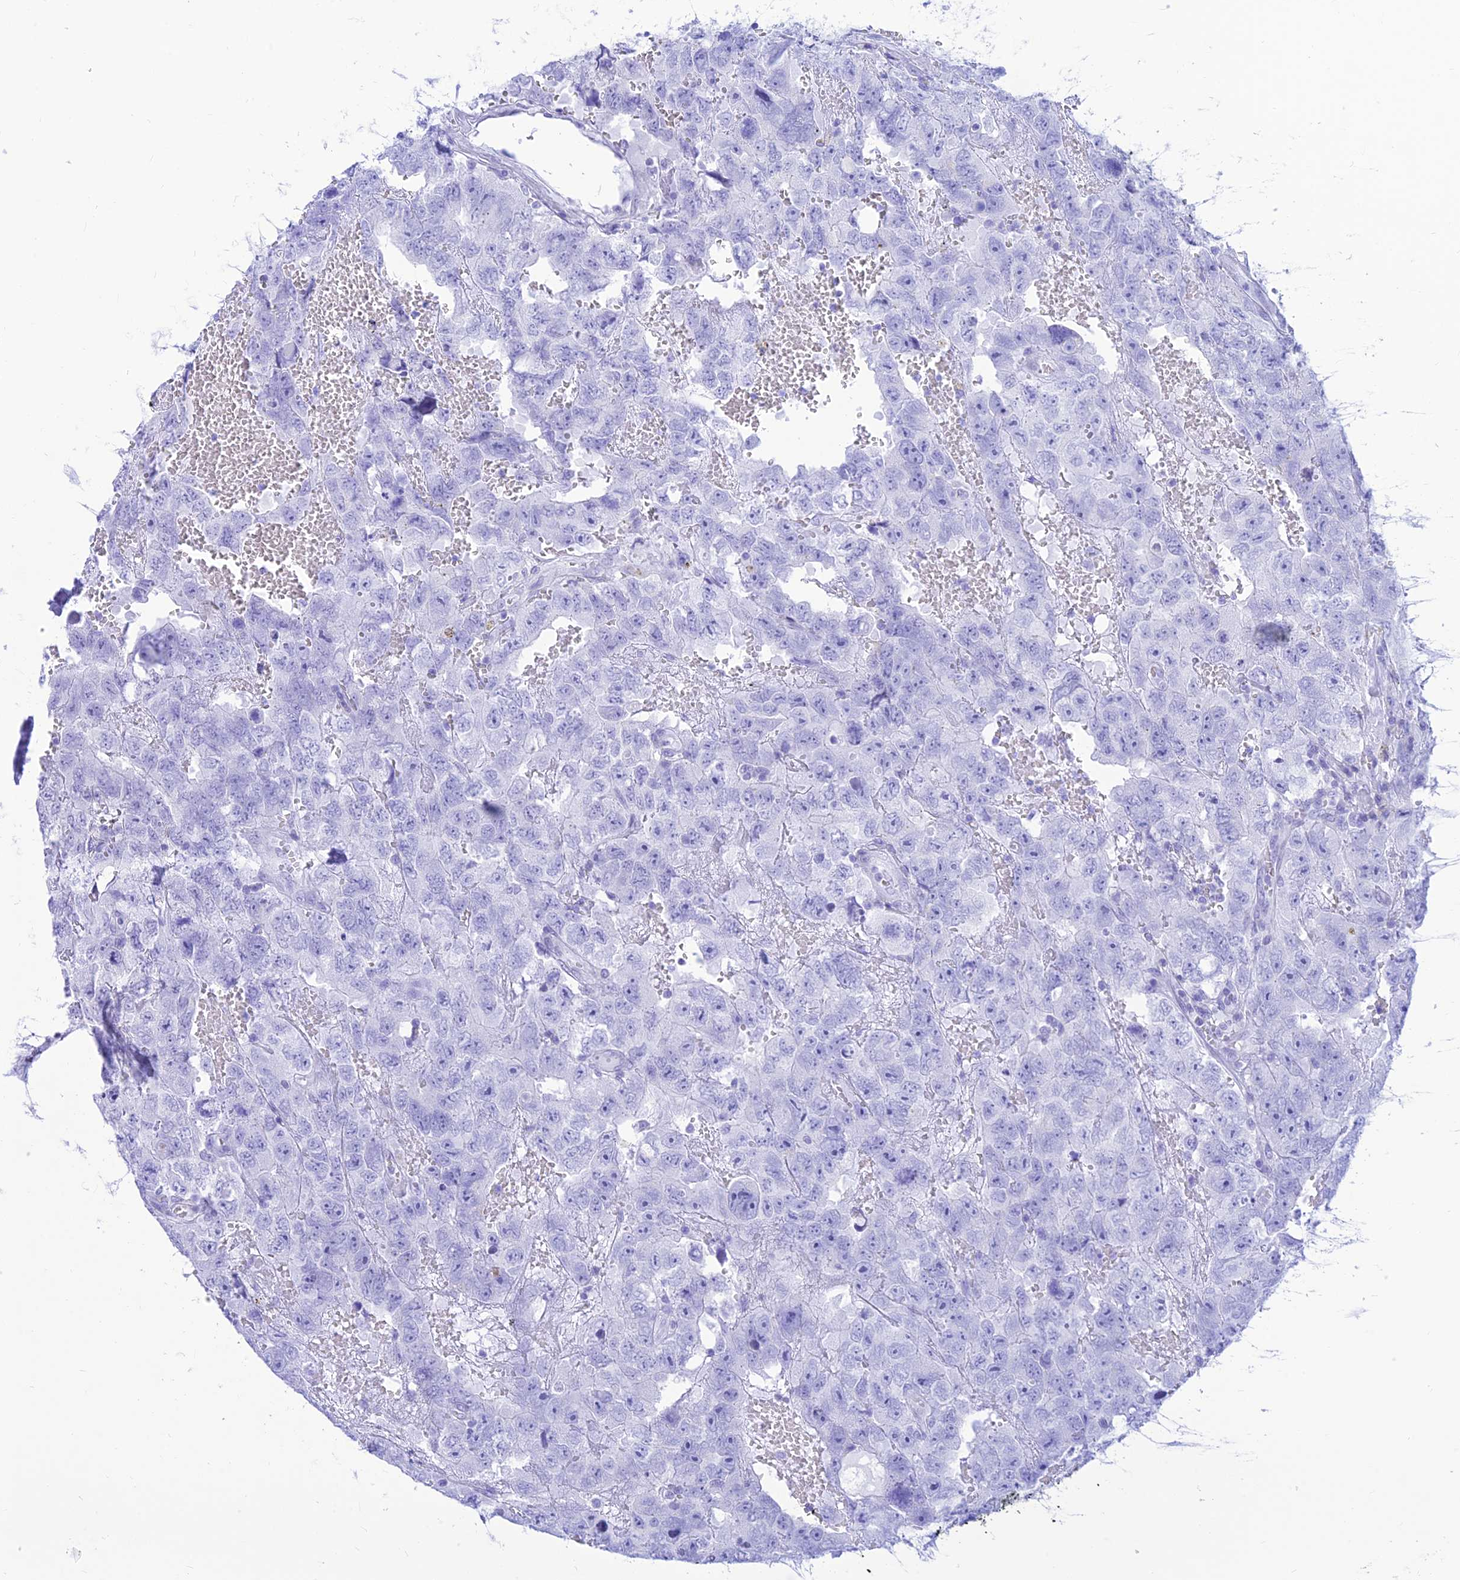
{"staining": {"intensity": "negative", "quantity": "none", "location": "none"}, "tissue": "testis cancer", "cell_type": "Tumor cells", "image_type": "cancer", "snomed": [{"axis": "morphology", "description": "Carcinoma, Embryonal, NOS"}, {"axis": "topography", "description": "Testis"}], "caption": "Immunohistochemical staining of testis embryonal carcinoma shows no significant staining in tumor cells. Brightfield microscopy of immunohistochemistry (IHC) stained with DAB (3,3'-diaminobenzidine) (brown) and hematoxylin (blue), captured at high magnification.", "gene": "PRNP", "patient": {"sex": "male", "age": 45}}